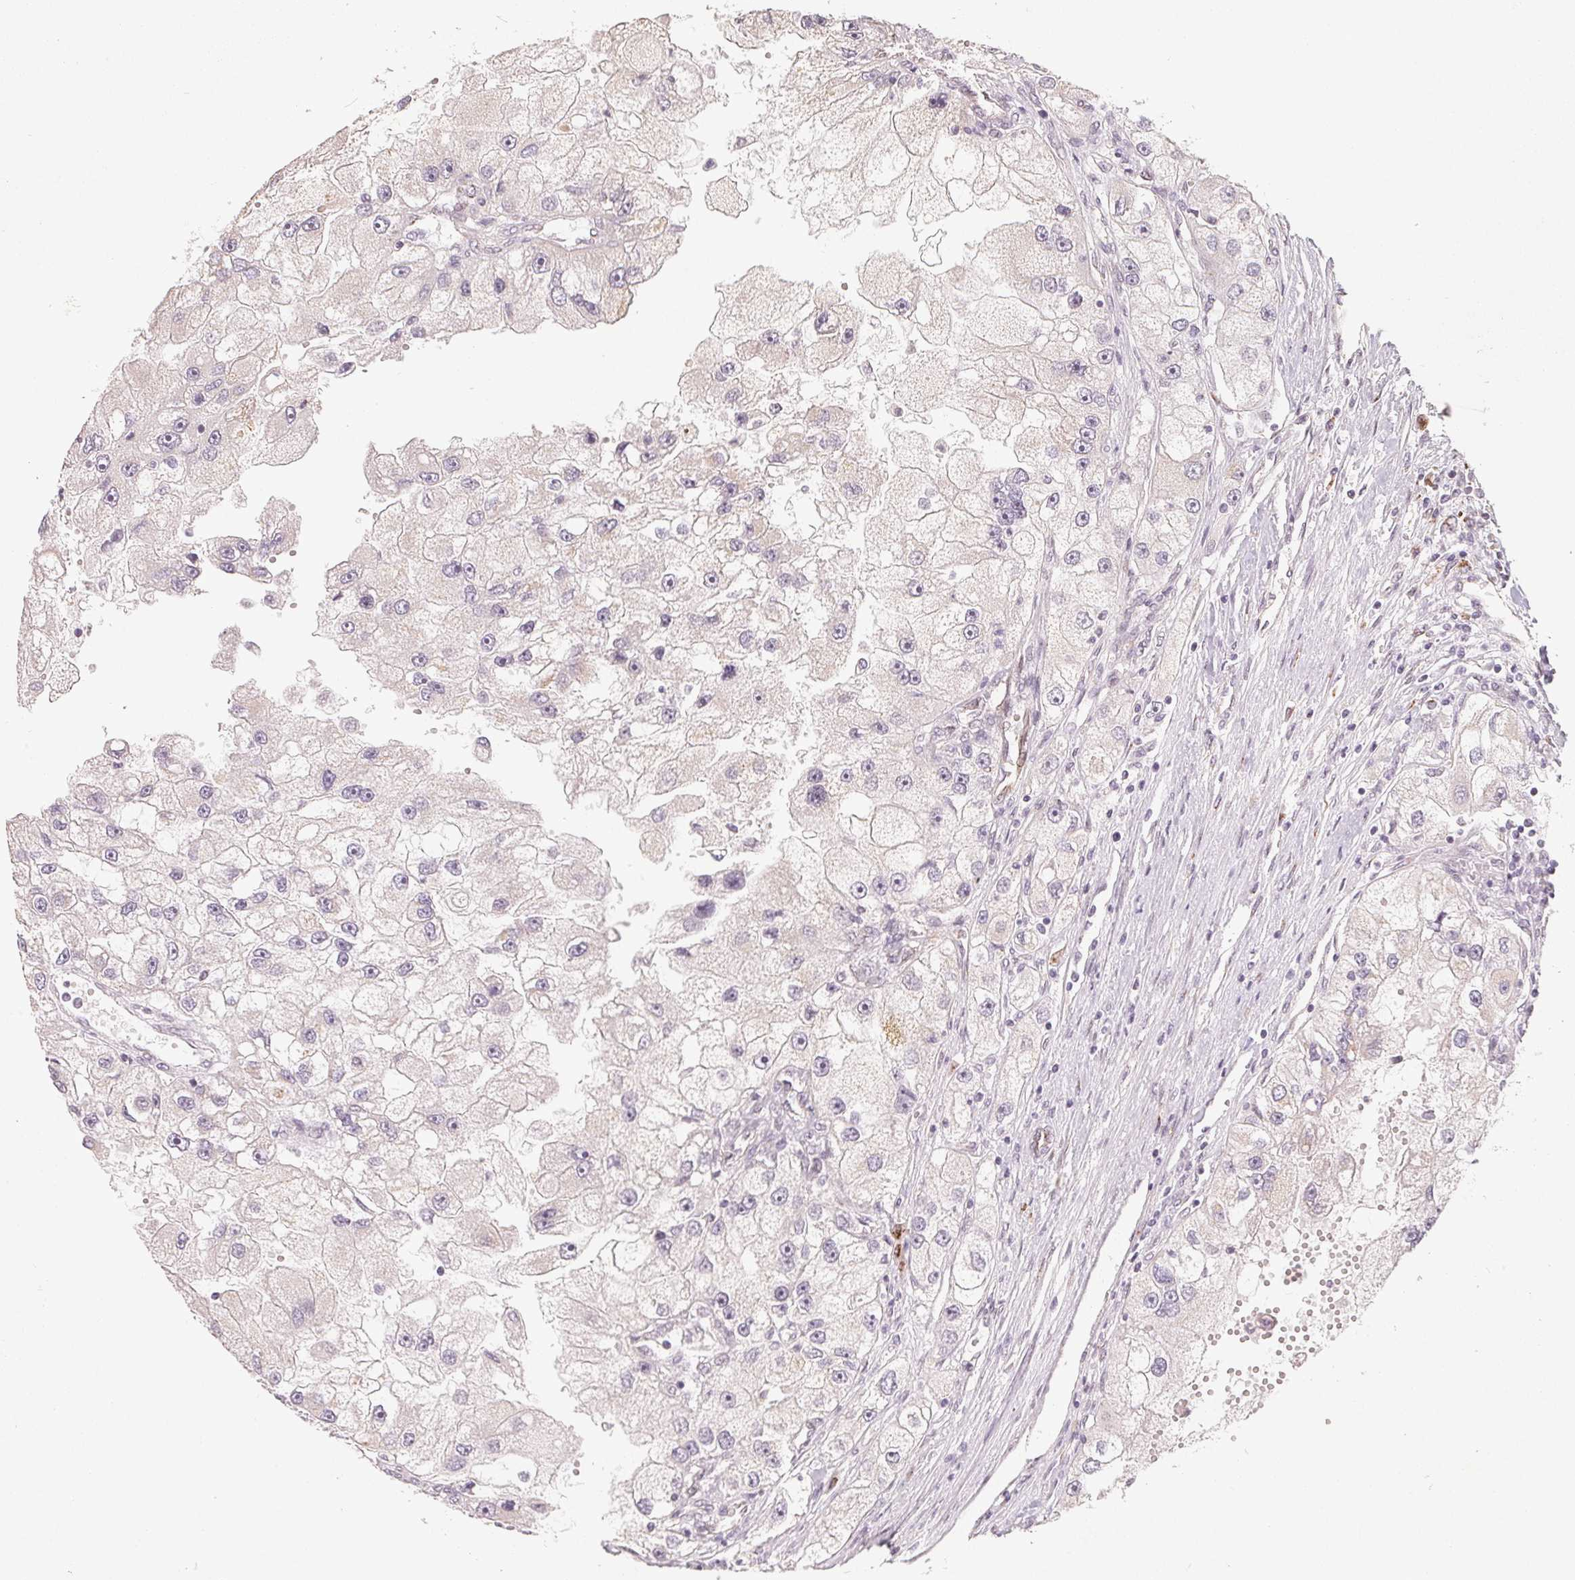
{"staining": {"intensity": "negative", "quantity": "none", "location": "none"}, "tissue": "renal cancer", "cell_type": "Tumor cells", "image_type": "cancer", "snomed": [{"axis": "morphology", "description": "Adenocarcinoma, NOS"}, {"axis": "topography", "description": "Kidney"}], "caption": "Histopathology image shows no protein staining in tumor cells of renal cancer (adenocarcinoma) tissue.", "gene": "TMSB15B", "patient": {"sex": "male", "age": 63}}